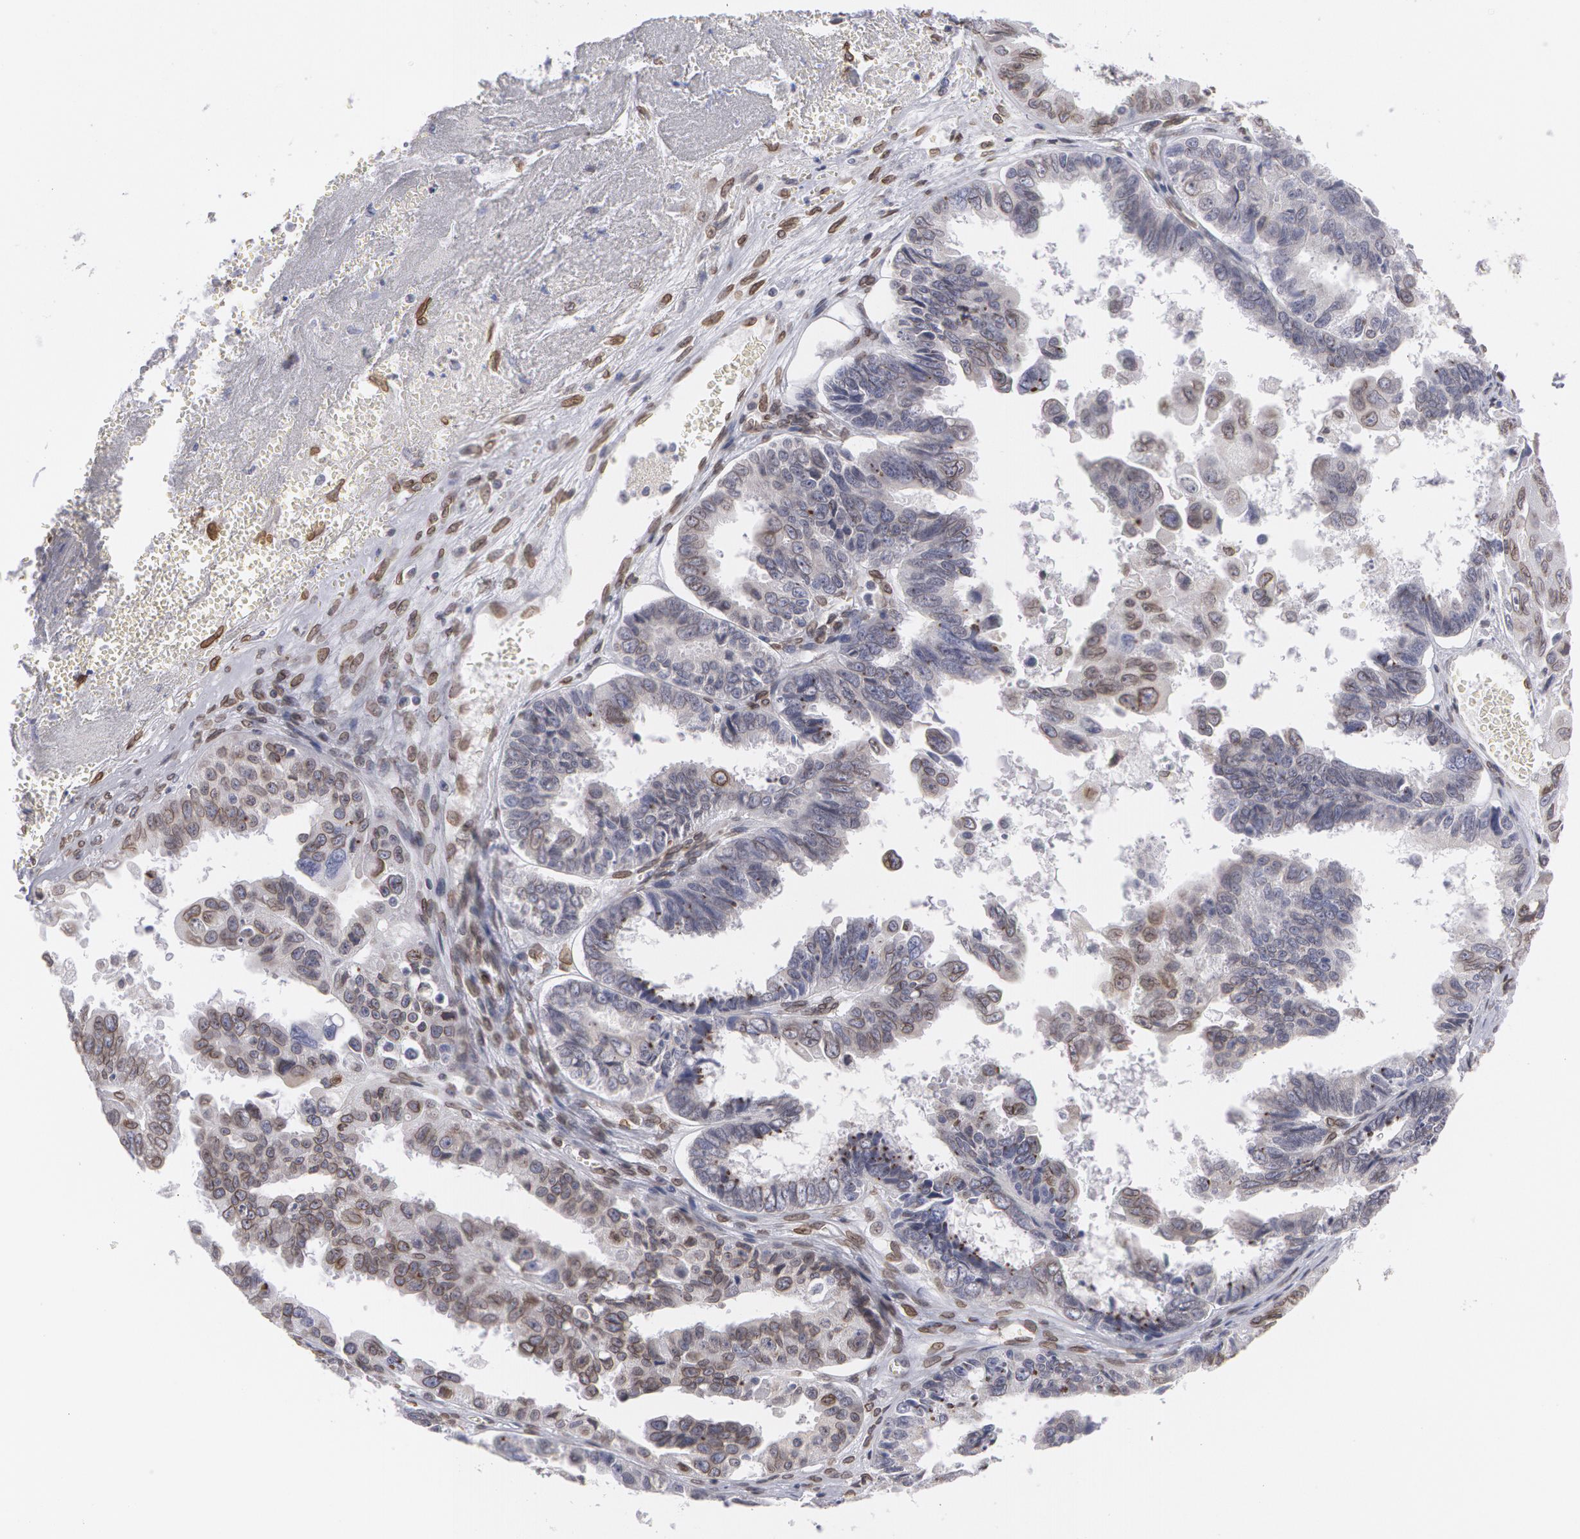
{"staining": {"intensity": "weak", "quantity": "25%-75%", "location": "nuclear"}, "tissue": "ovarian cancer", "cell_type": "Tumor cells", "image_type": "cancer", "snomed": [{"axis": "morphology", "description": "Carcinoma, endometroid"}, {"axis": "topography", "description": "Ovary"}], "caption": "A brown stain shows weak nuclear expression of a protein in human ovarian endometroid carcinoma tumor cells.", "gene": "EMD", "patient": {"sex": "female", "age": 85}}